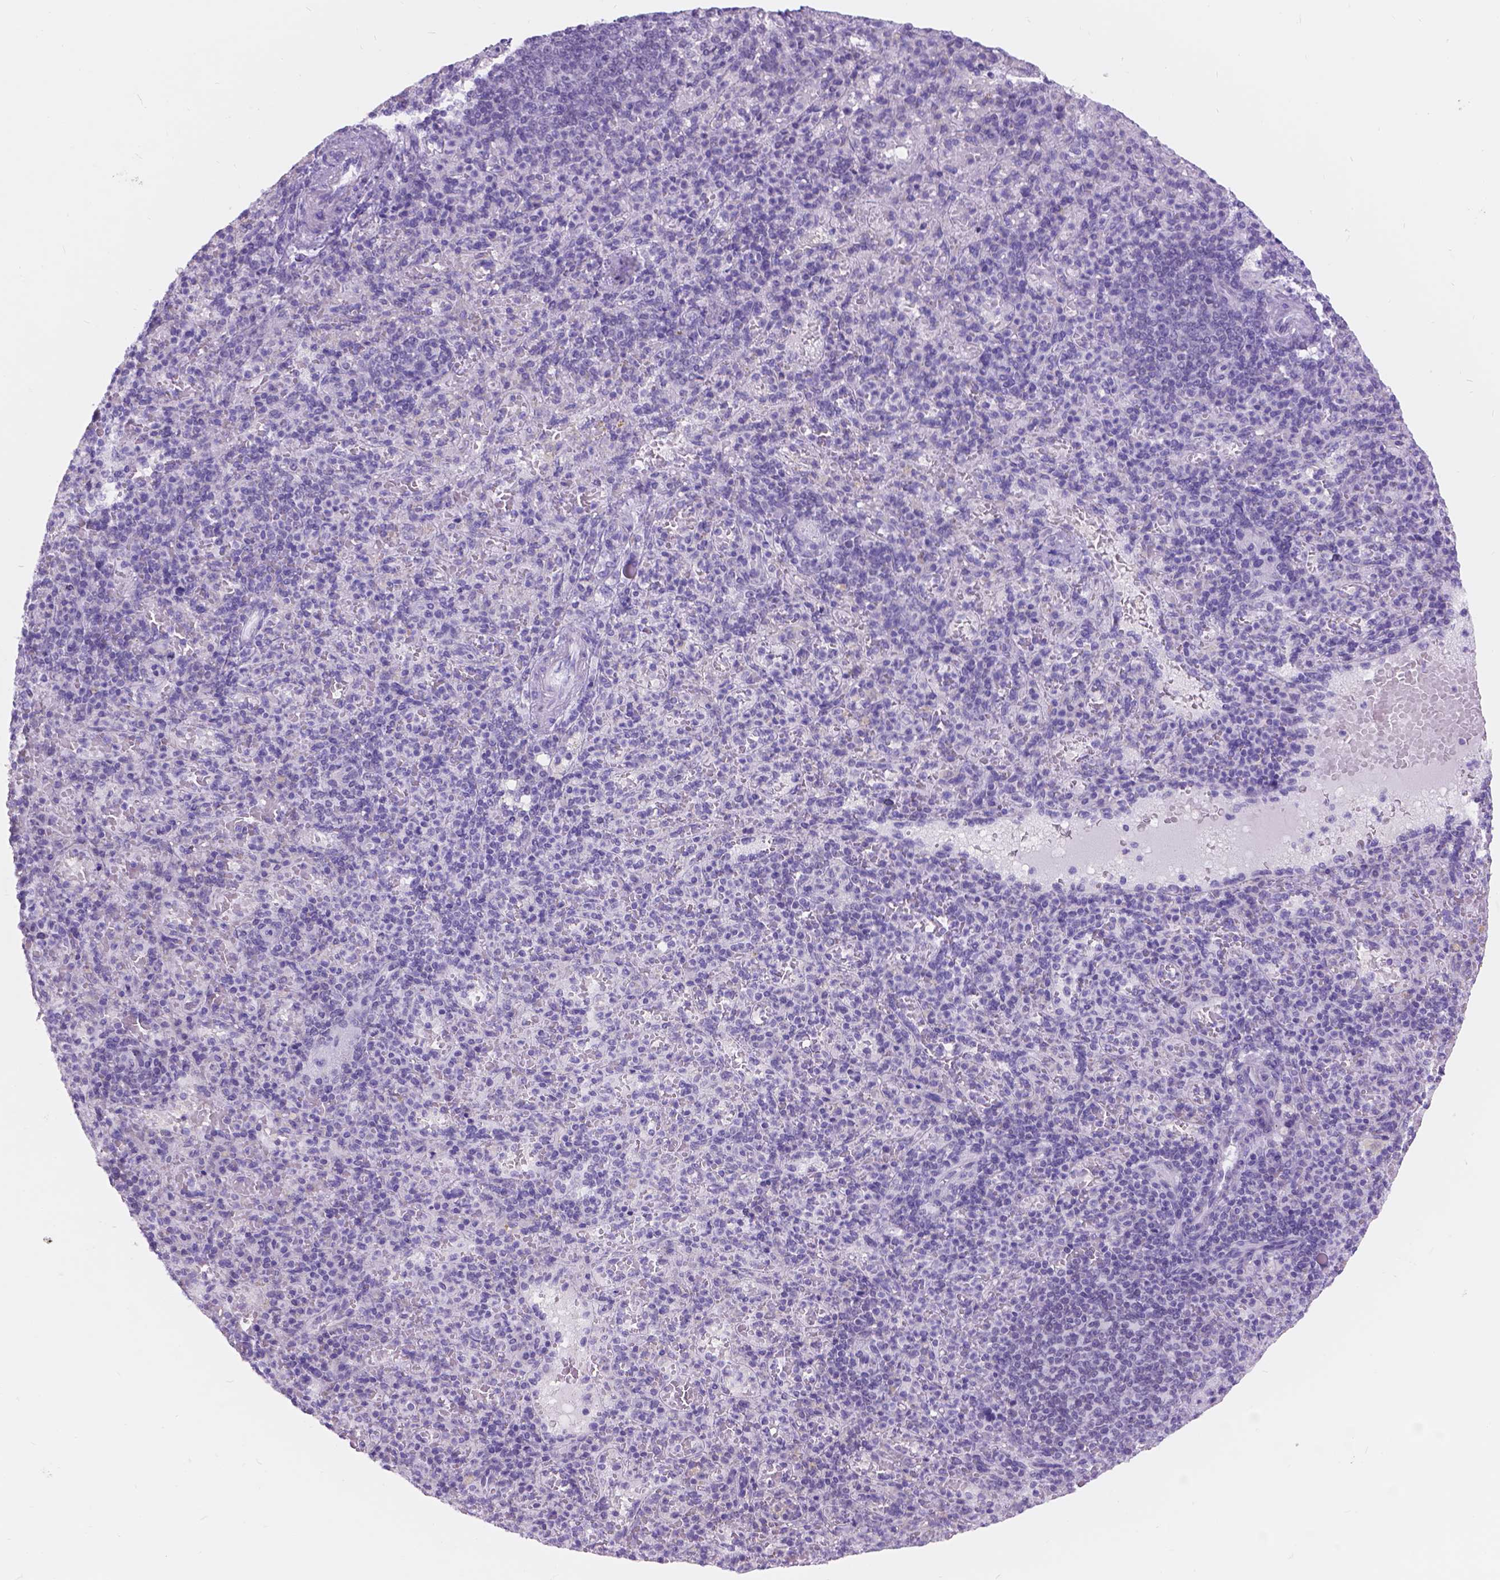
{"staining": {"intensity": "negative", "quantity": "none", "location": "none"}, "tissue": "spleen", "cell_type": "Cells in red pulp", "image_type": "normal", "snomed": [{"axis": "morphology", "description": "Normal tissue, NOS"}, {"axis": "topography", "description": "Spleen"}], "caption": "DAB immunohistochemical staining of benign spleen exhibits no significant expression in cells in red pulp. The staining is performed using DAB (3,3'-diaminobenzidine) brown chromogen with nuclei counter-stained in using hematoxylin.", "gene": "DCC", "patient": {"sex": "female", "age": 74}}